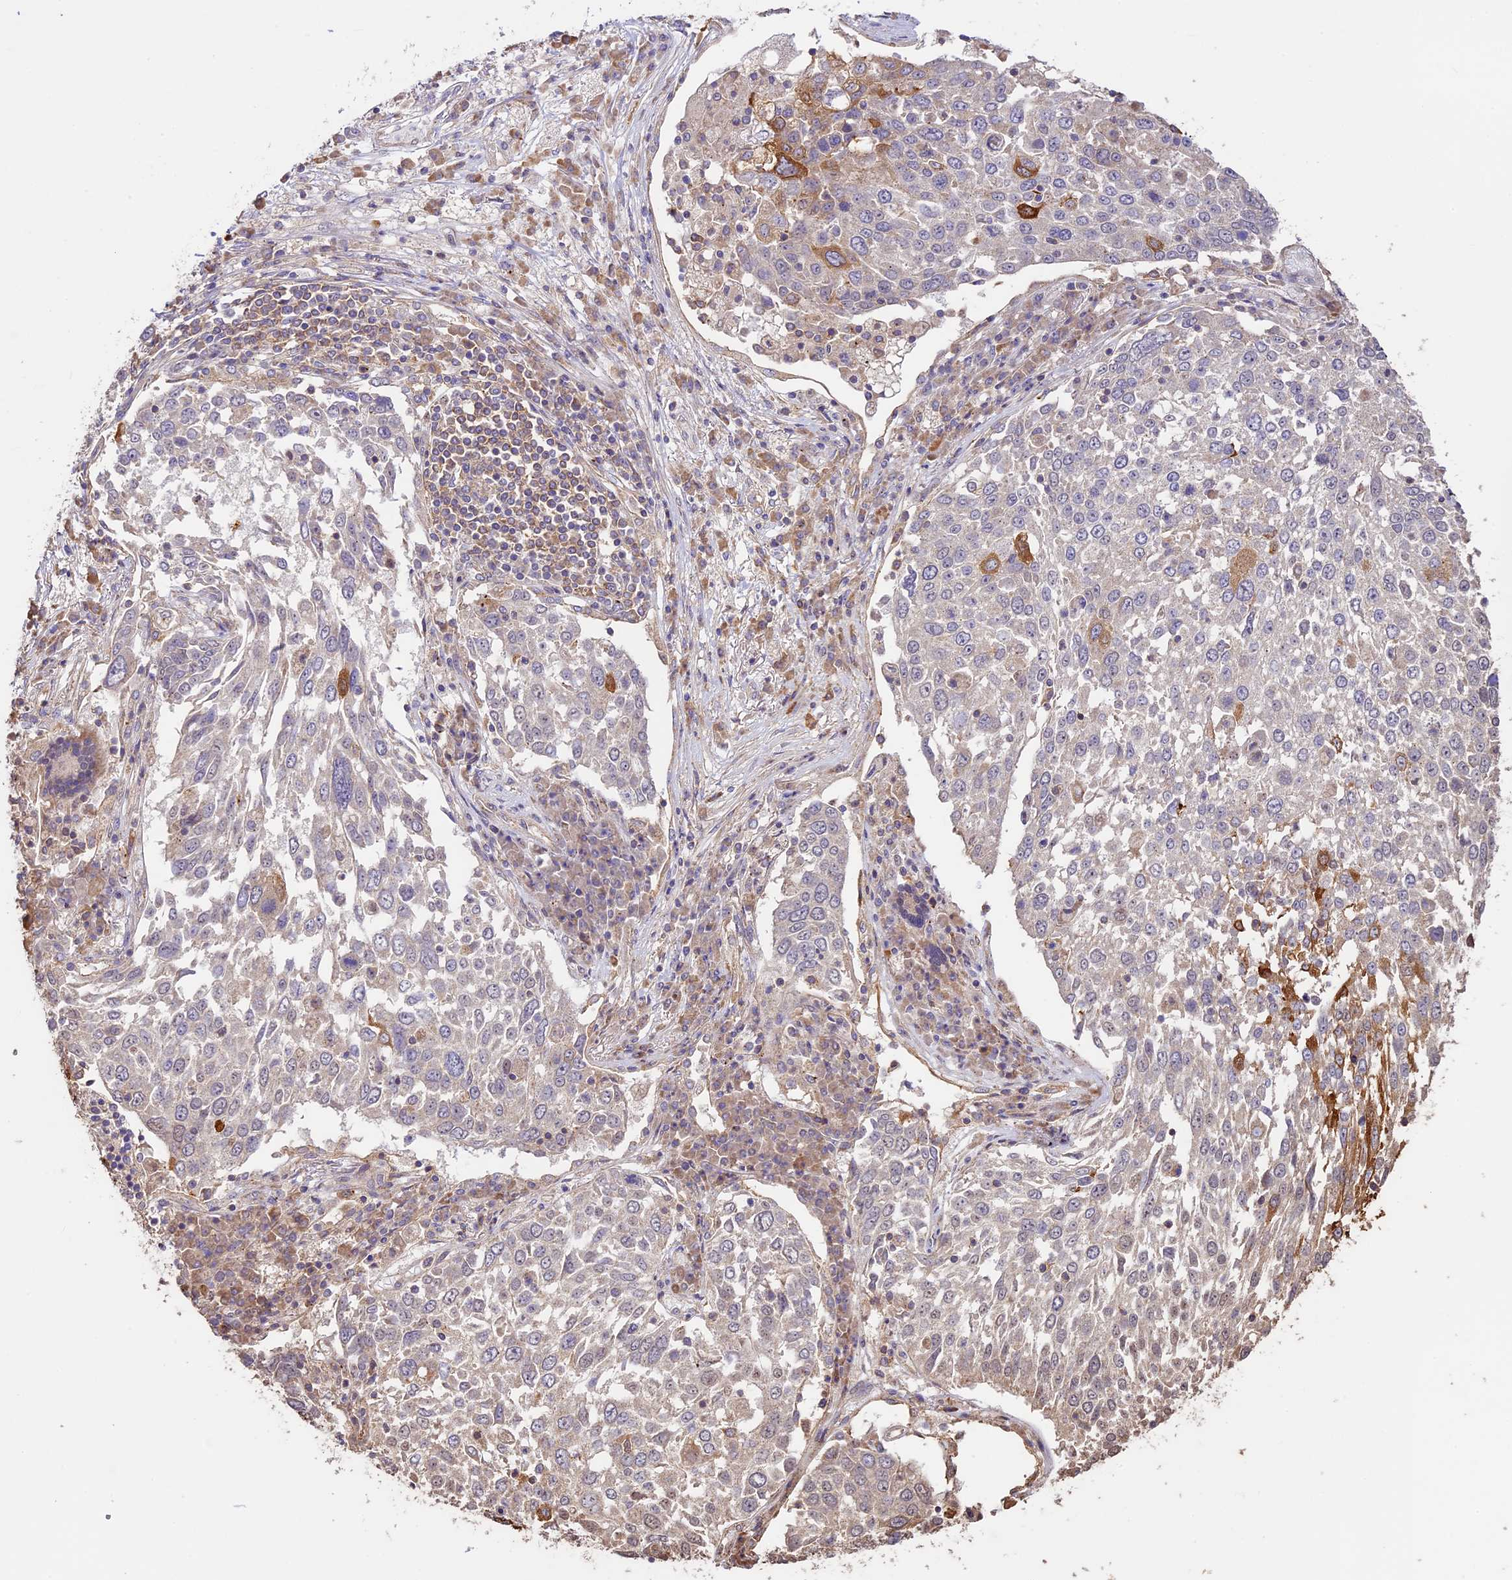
{"staining": {"intensity": "moderate", "quantity": "<25%", "location": "cytoplasmic/membranous"}, "tissue": "lung cancer", "cell_type": "Tumor cells", "image_type": "cancer", "snomed": [{"axis": "morphology", "description": "Squamous cell carcinoma, NOS"}, {"axis": "topography", "description": "Lung"}], "caption": "Immunohistochemistry histopathology image of neoplastic tissue: lung cancer stained using IHC displays low levels of moderate protein expression localized specifically in the cytoplasmic/membranous of tumor cells, appearing as a cytoplasmic/membranous brown color.", "gene": "BCAS4", "patient": {"sex": "male", "age": 65}}